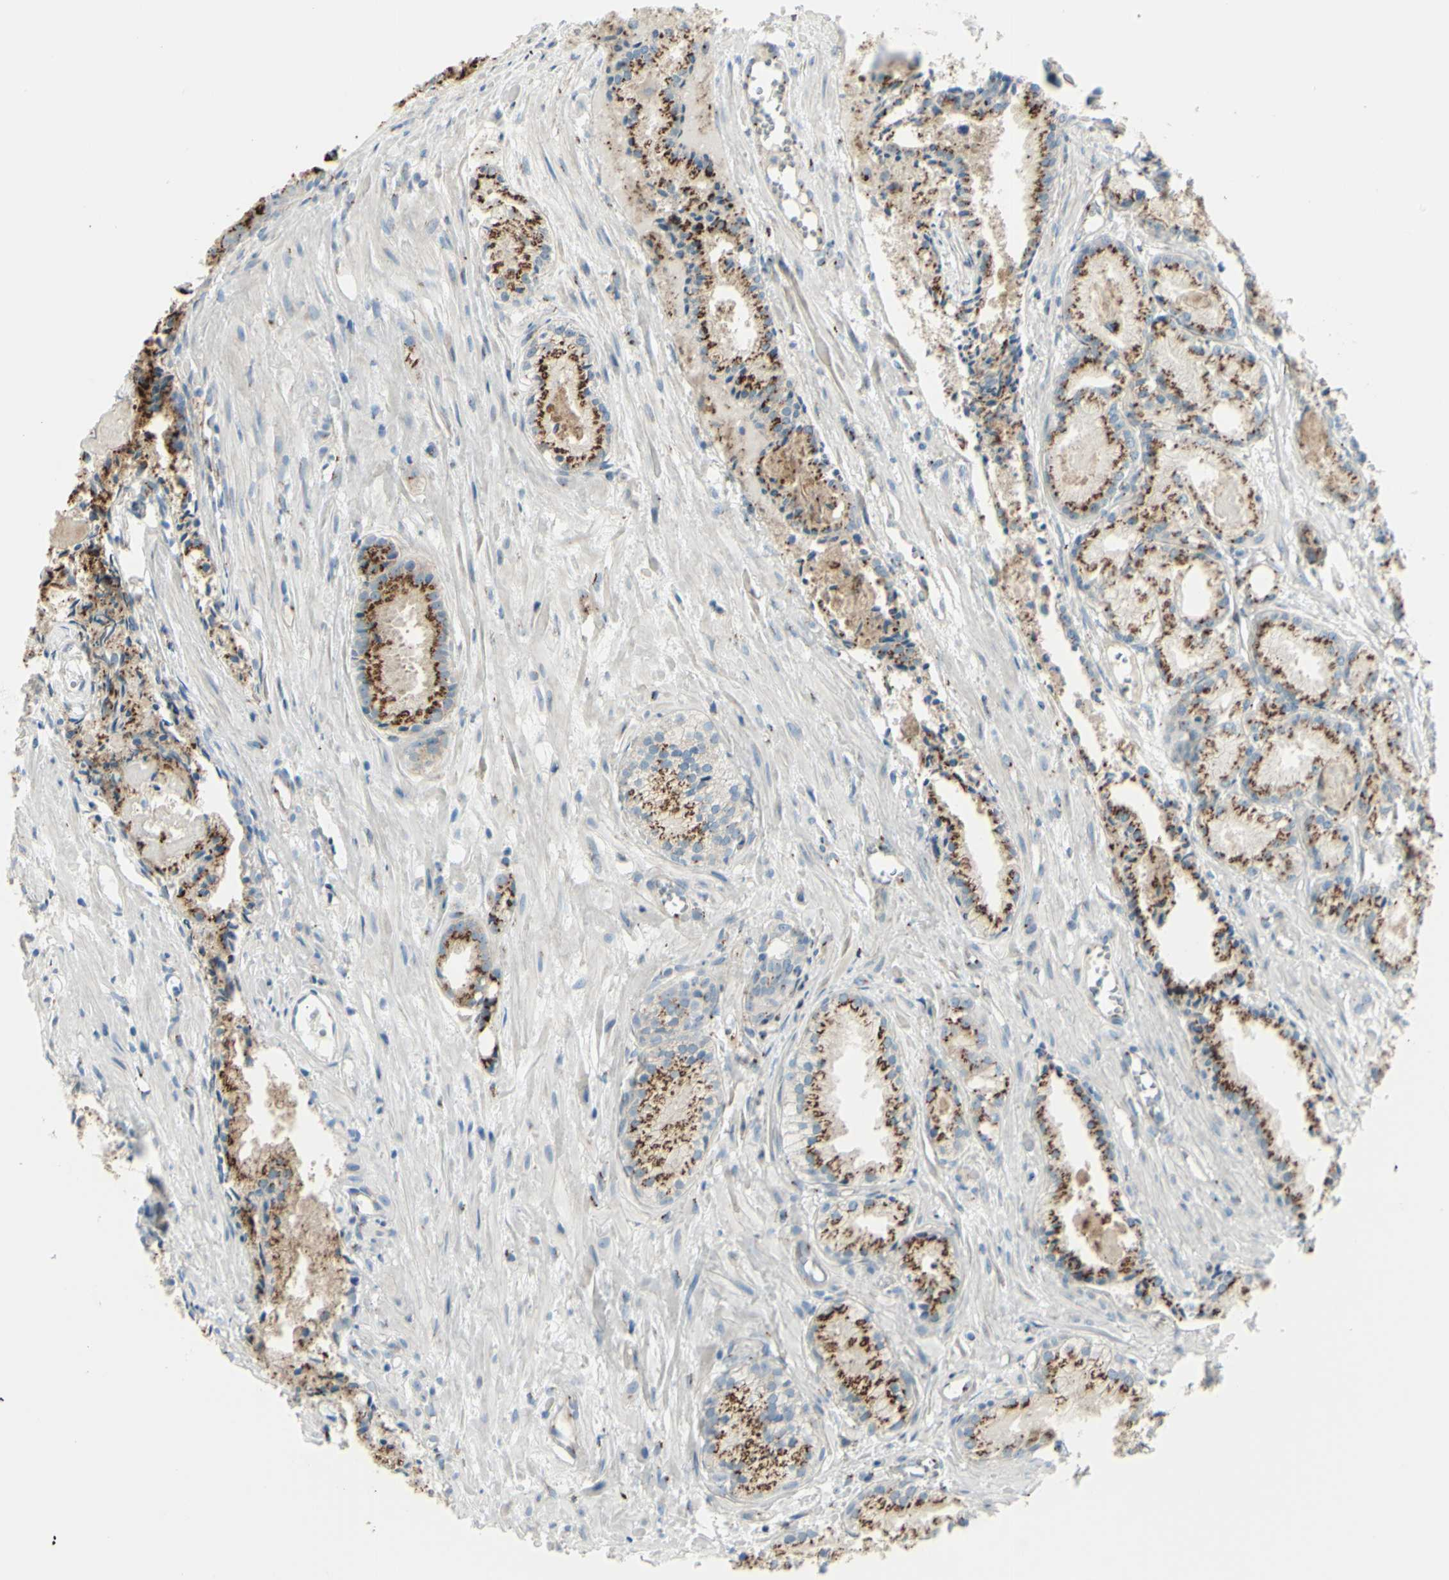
{"staining": {"intensity": "strong", "quantity": ">75%", "location": "cytoplasmic/membranous"}, "tissue": "prostate cancer", "cell_type": "Tumor cells", "image_type": "cancer", "snomed": [{"axis": "morphology", "description": "Adenocarcinoma, Low grade"}, {"axis": "topography", "description": "Prostate"}], "caption": "Immunohistochemistry (IHC) micrograph of neoplastic tissue: human prostate cancer (adenocarcinoma (low-grade)) stained using immunohistochemistry (IHC) shows high levels of strong protein expression localized specifically in the cytoplasmic/membranous of tumor cells, appearing as a cytoplasmic/membranous brown color.", "gene": "B4GALT1", "patient": {"sex": "male", "age": 72}}